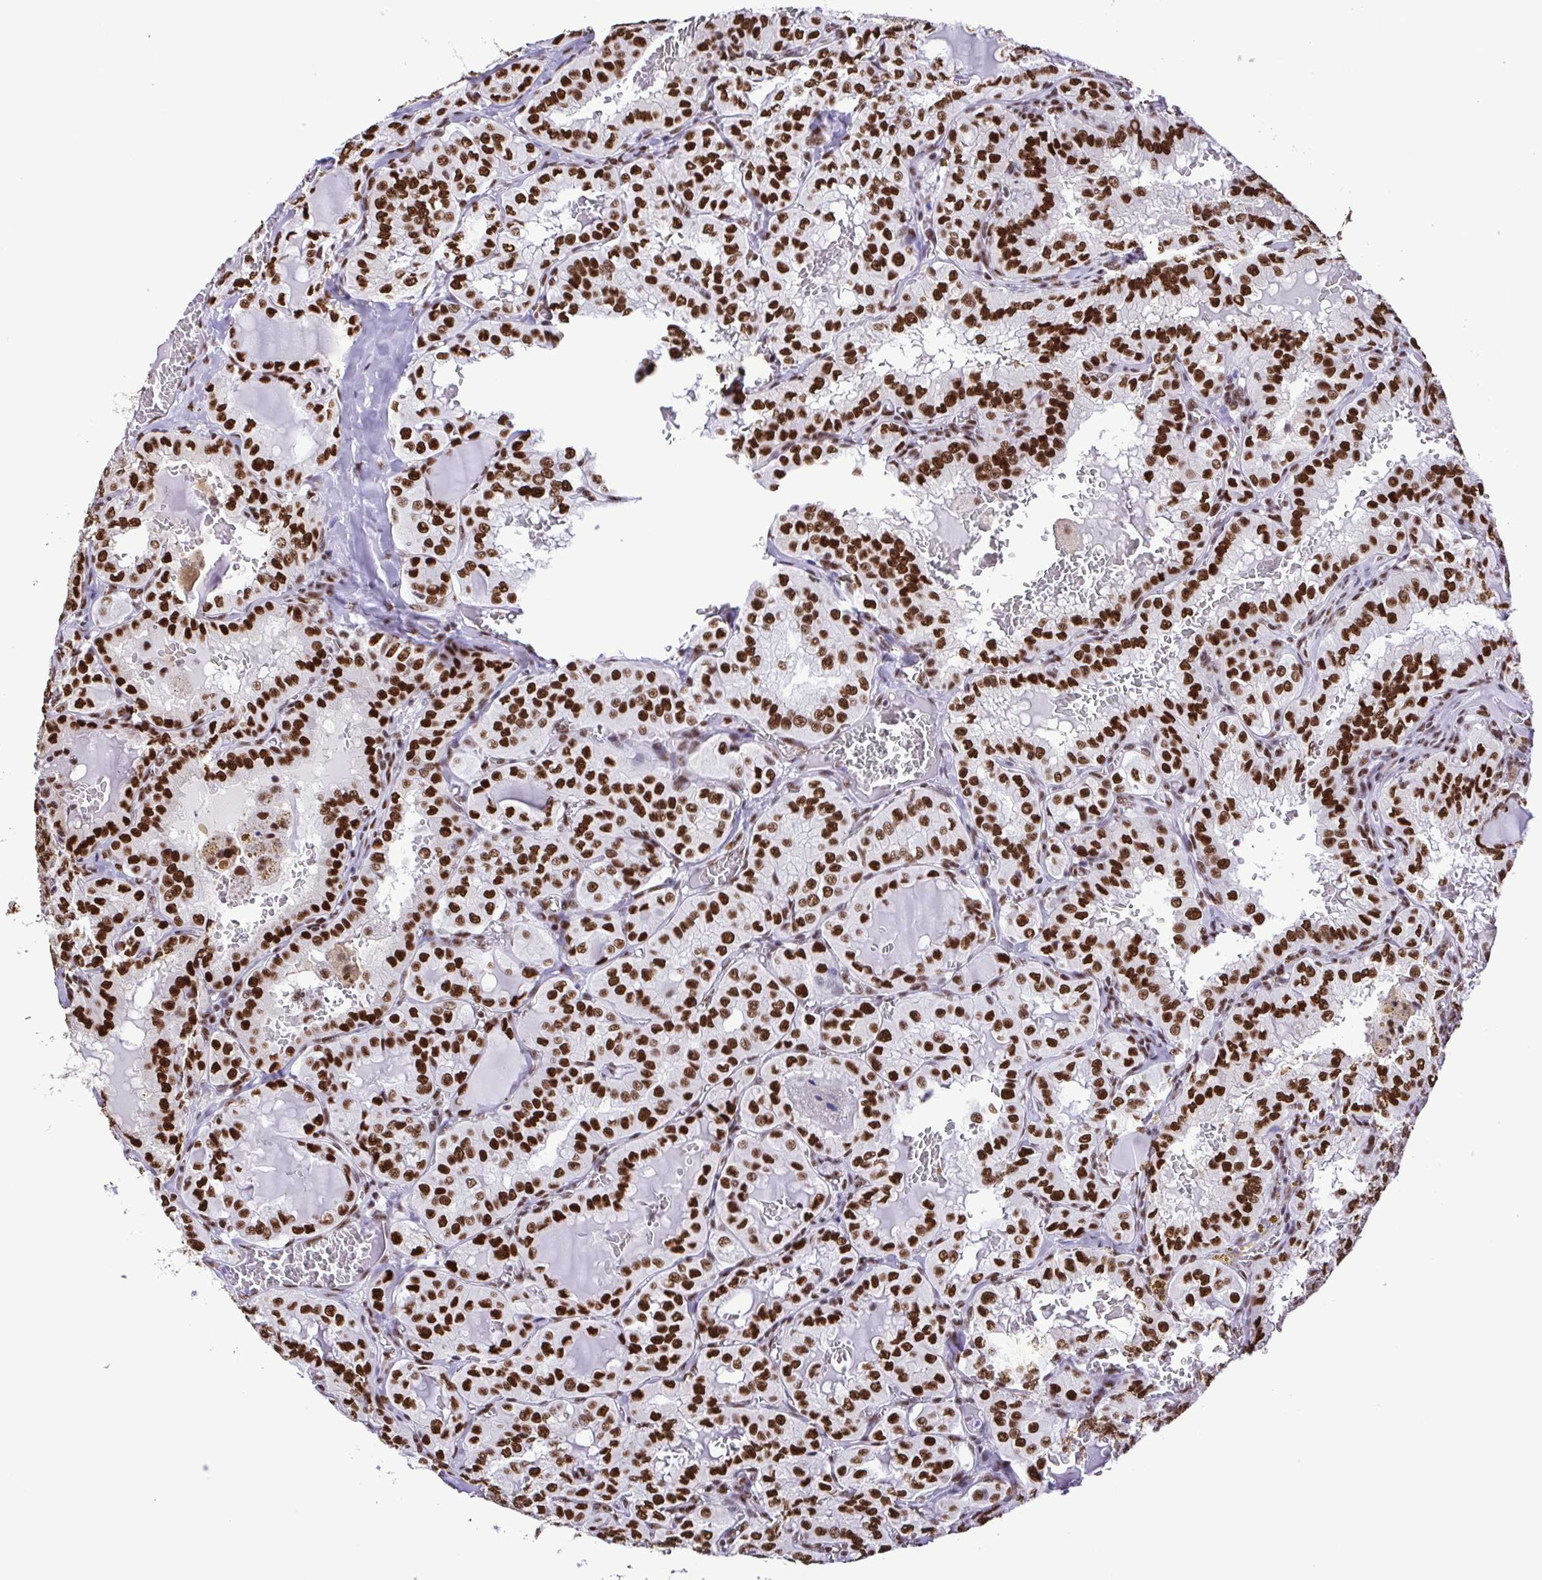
{"staining": {"intensity": "strong", "quantity": ">75%", "location": "nuclear"}, "tissue": "thyroid cancer", "cell_type": "Tumor cells", "image_type": "cancer", "snomed": [{"axis": "morphology", "description": "Papillary adenocarcinoma, NOS"}, {"axis": "topography", "description": "Thyroid gland"}], "caption": "The image demonstrates a brown stain indicating the presence of a protein in the nuclear of tumor cells in thyroid papillary adenocarcinoma. (Stains: DAB in brown, nuclei in blue, Microscopy: brightfield microscopy at high magnification).", "gene": "TRIM28", "patient": {"sex": "male", "age": 20}}